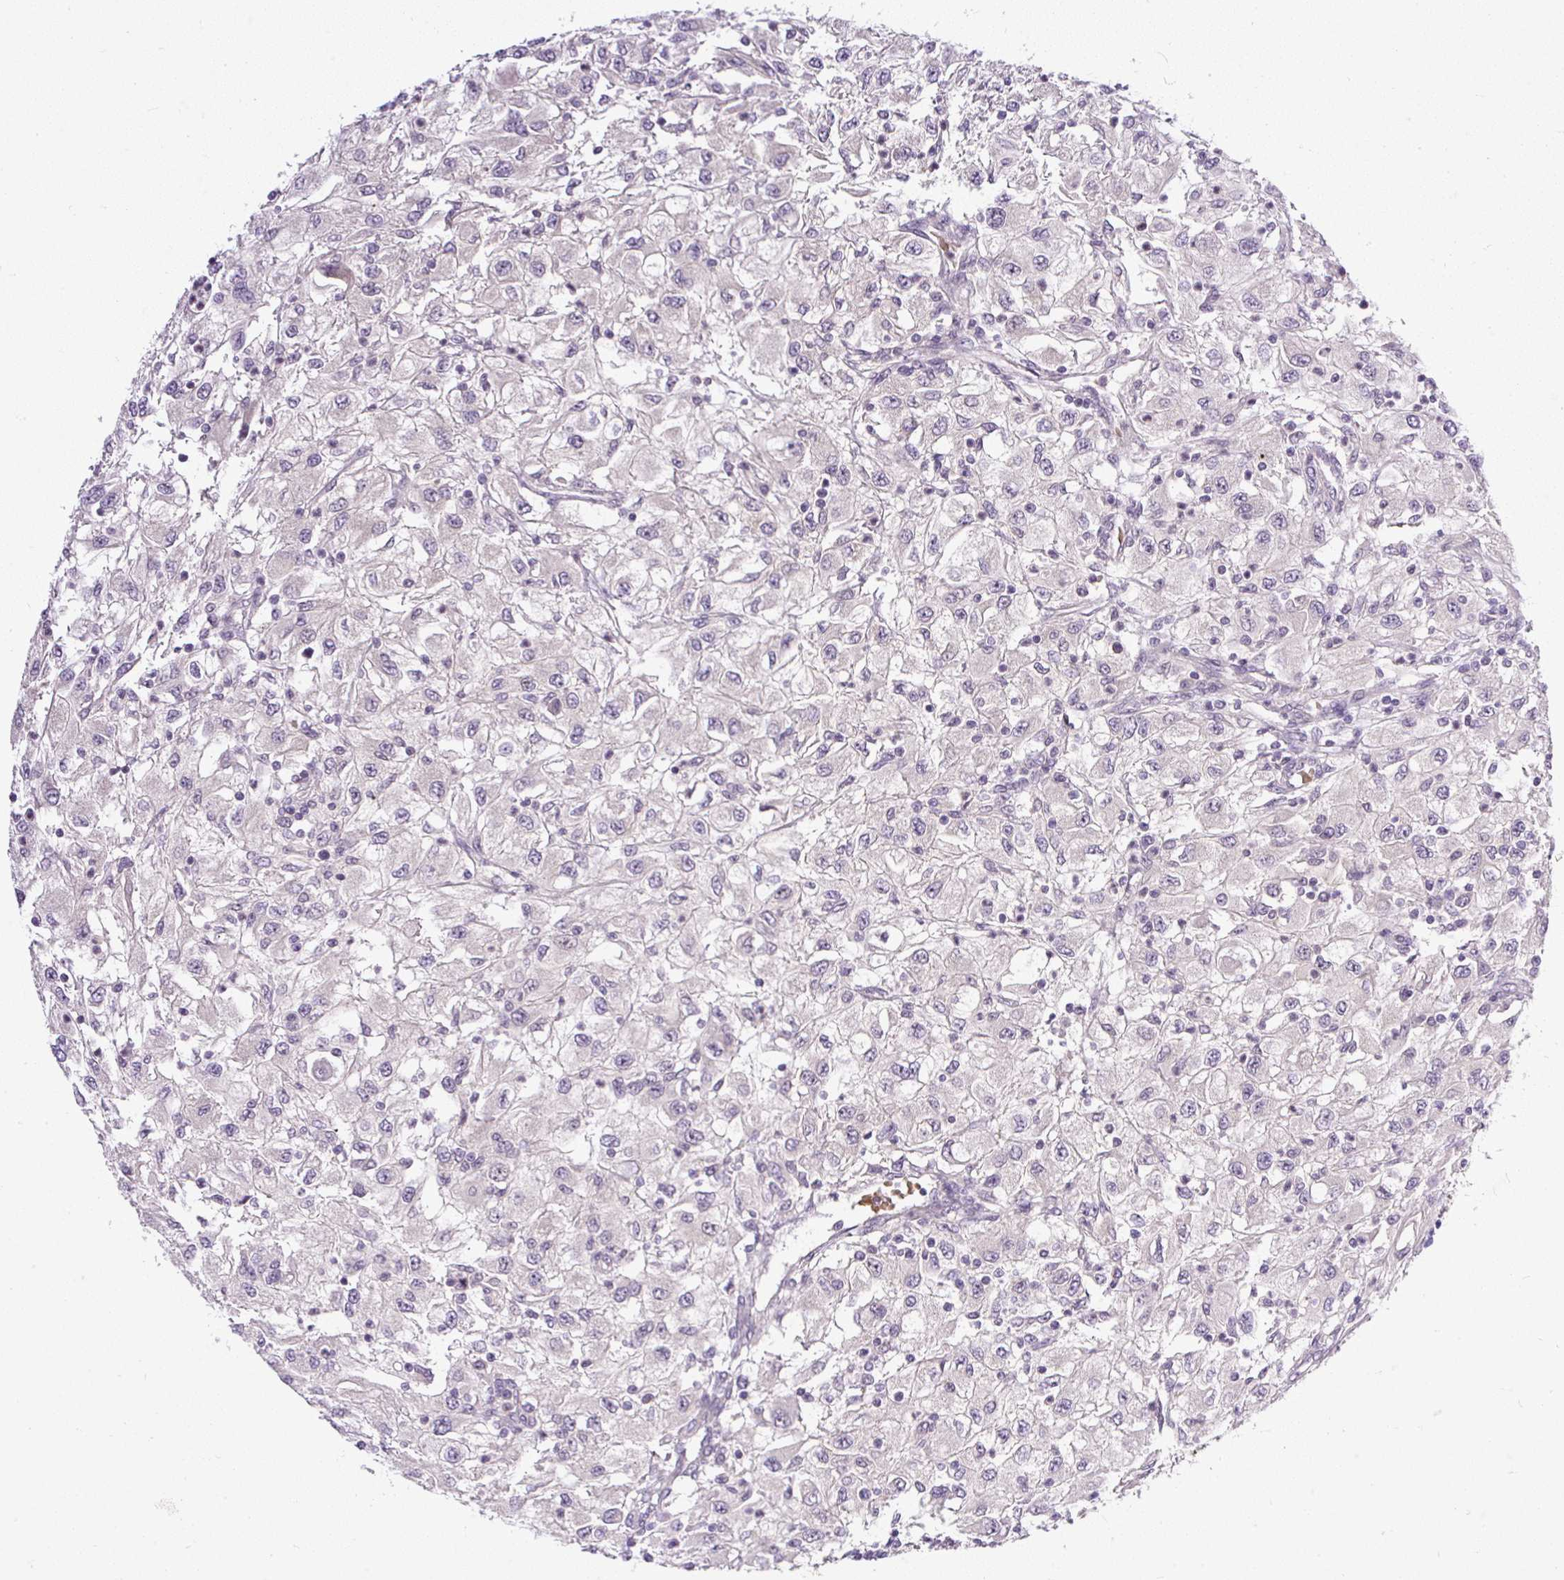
{"staining": {"intensity": "negative", "quantity": "none", "location": "none"}, "tissue": "renal cancer", "cell_type": "Tumor cells", "image_type": "cancer", "snomed": [{"axis": "morphology", "description": "Adenocarcinoma, NOS"}, {"axis": "topography", "description": "Kidney"}], "caption": "The micrograph exhibits no significant expression in tumor cells of renal adenocarcinoma. (IHC, brightfield microscopy, high magnification).", "gene": "FAM117B", "patient": {"sex": "female", "age": 67}}